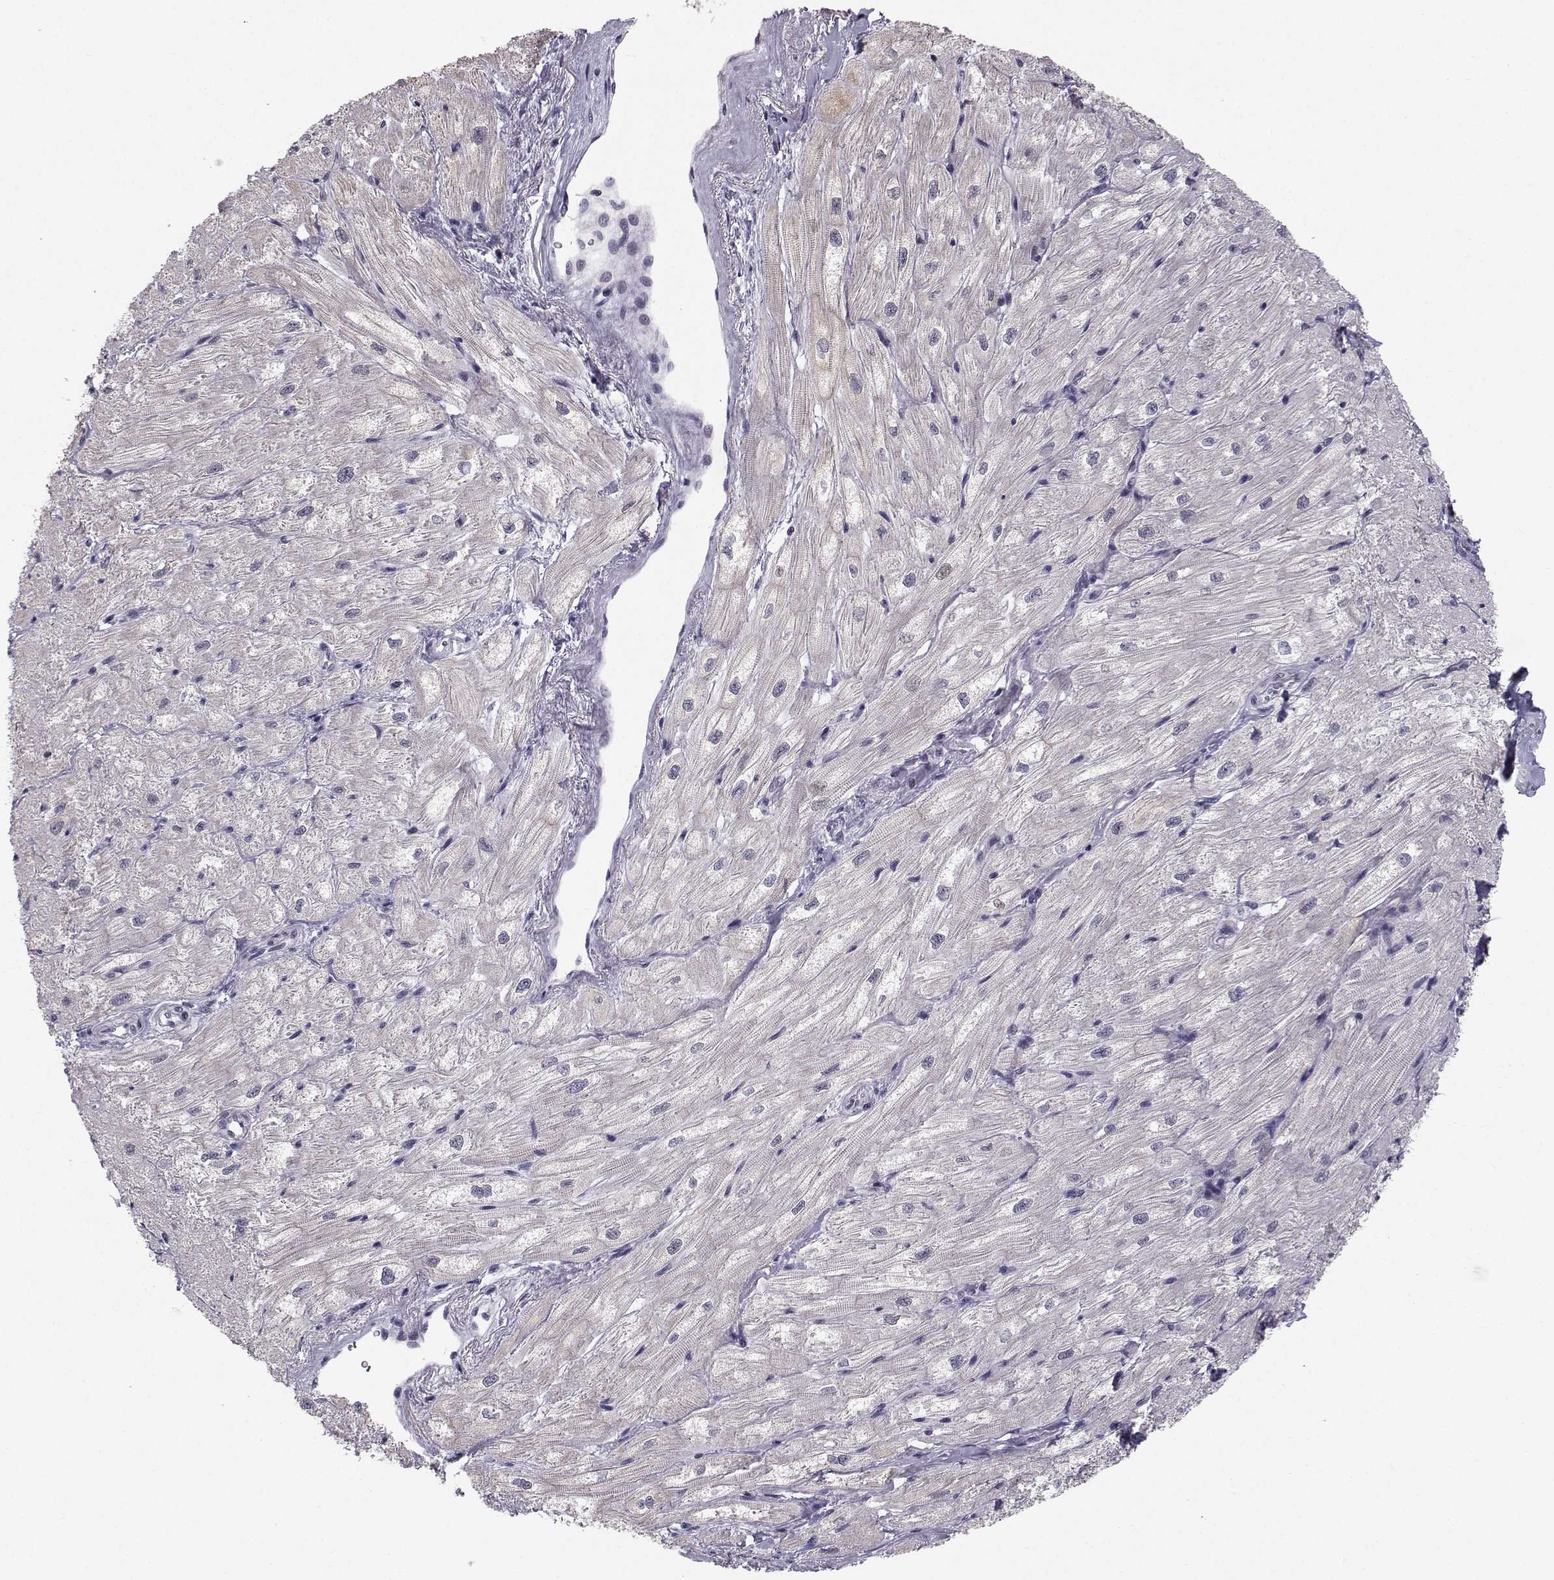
{"staining": {"intensity": "negative", "quantity": "none", "location": "none"}, "tissue": "heart muscle", "cell_type": "Cardiomyocytes", "image_type": "normal", "snomed": [{"axis": "morphology", "description": "Normal tissue, NOS"}, {"axis": "topography", "description": "Heart"}], "caption": "This is an immunohistochemistry (IHC) image of benign heart muscle. There is no positivity in cardiomyocytes.", "gene": "MARCHF4", "patient": {"sex": "male", "age": 57}}